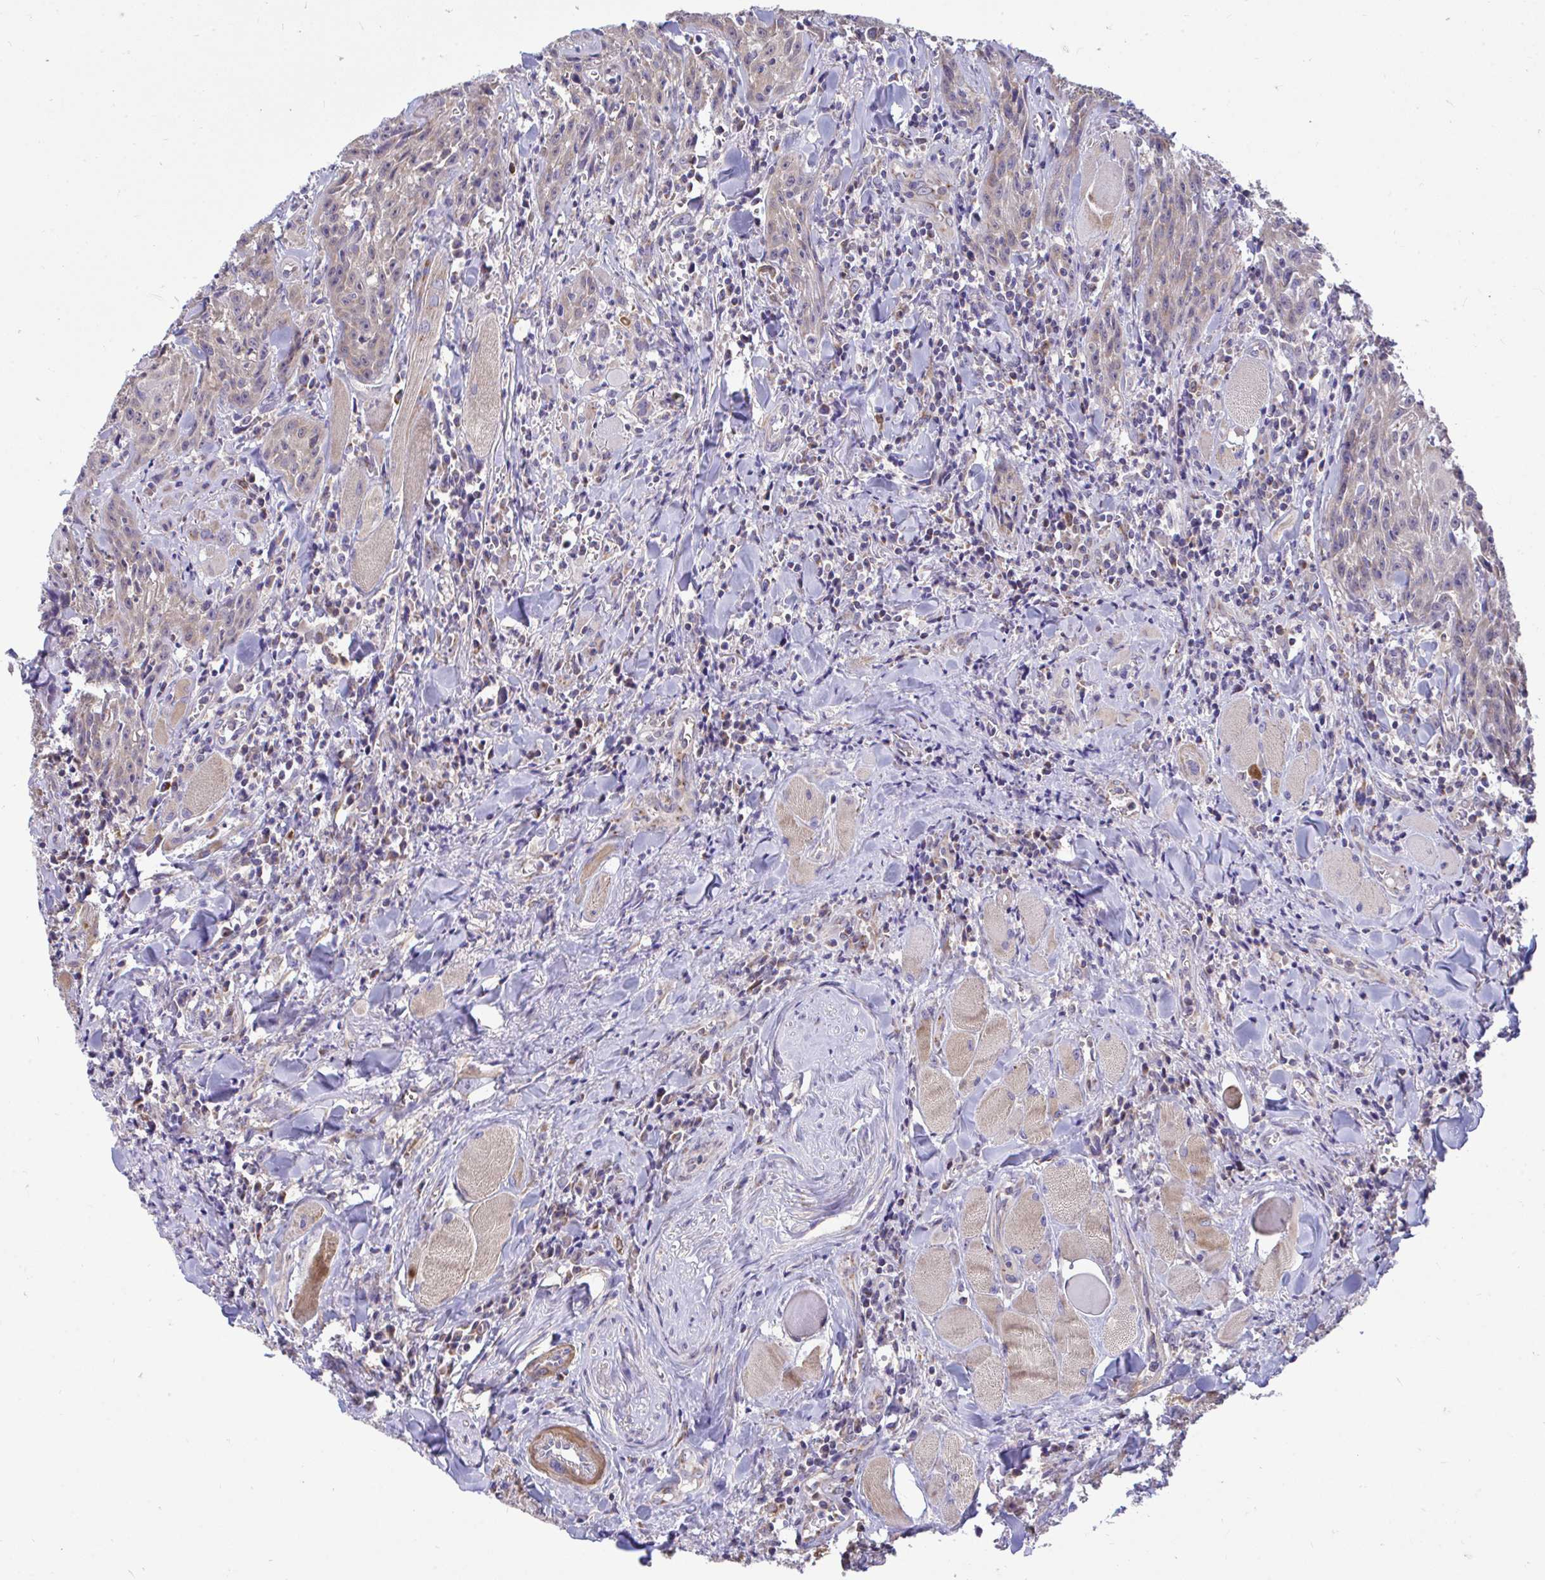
{"staining": {"intensity": "weak", "quantity": "<25%", "location": "cytoplasmic/membranous"}, "tissue": "head and neck cancer", "cell_type": "Tumor cells", "image_type": "cancer", "snomed": [{"axis": "morphology", "description": "Normal tissue, NOS"}, {"axis": "morphology", "description": "Squamous cell carcinoma, NOS"}, {"axis": "topography", "description": "Oral tissue"}, {"axis": "topography", "description": "Head-Neck"}], "caption": "There is no significant positivity in tumor cells of head and neck cancer.", "gene": "SARS2", "patient": {"sex": "female", "age": 70}}